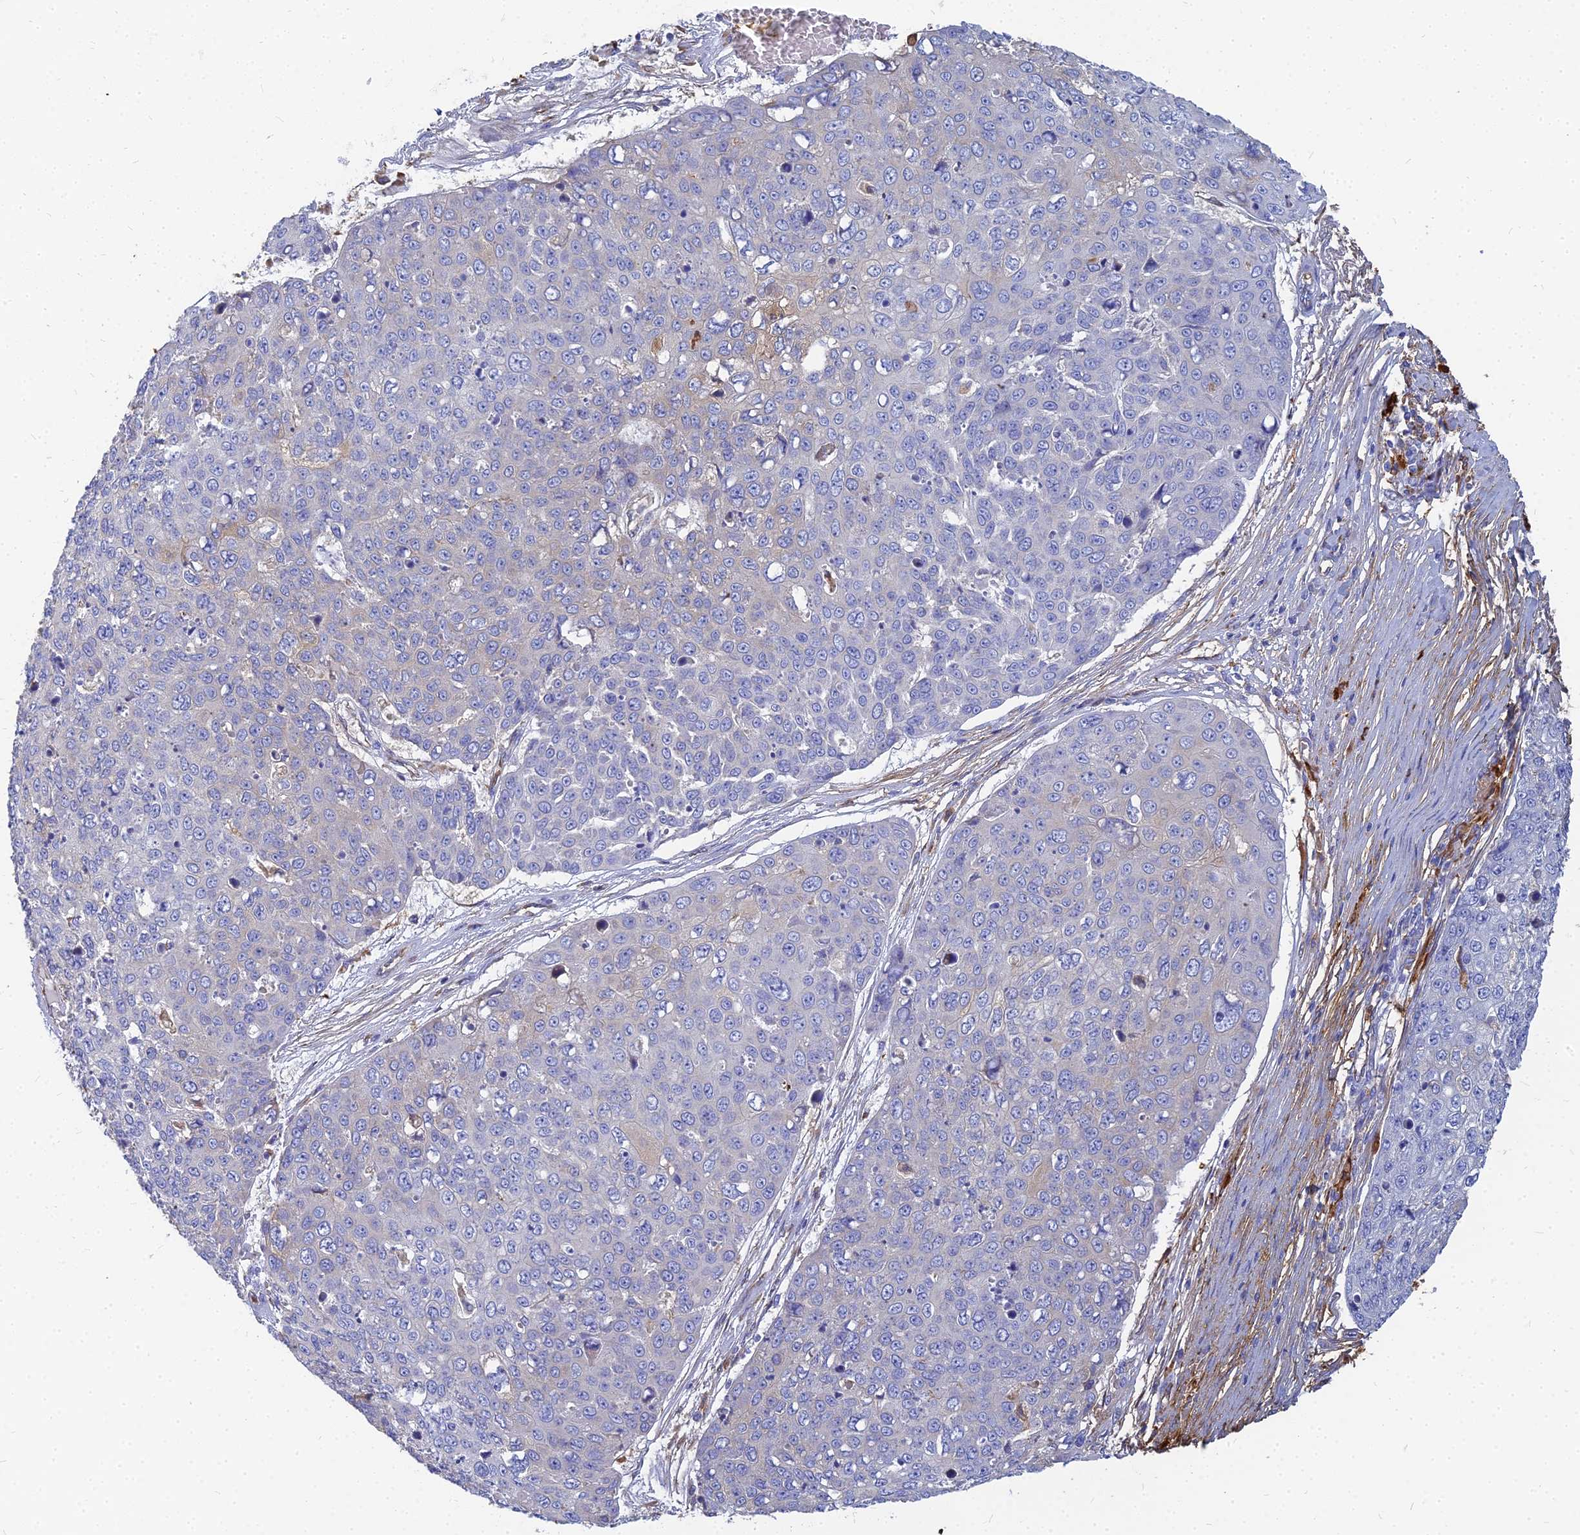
{"staining": {"intensity": "negative", "quantity": "none", "location": "none"}, "tissue": "skin cancer", "cell_type": "Tumor cells", "image_type": "cancer", "snomed": [{"axis": "morphology", "description": "Squamous cell carcinoma, NOS"}, {"axis": "topography", "description": "Skin"}], "caption": "IHC of human skin squamous cell carcinoma reveals no expression in tumor cells.", "gene": "VAT1", "patient": {"sex": "male", "age": 71}}